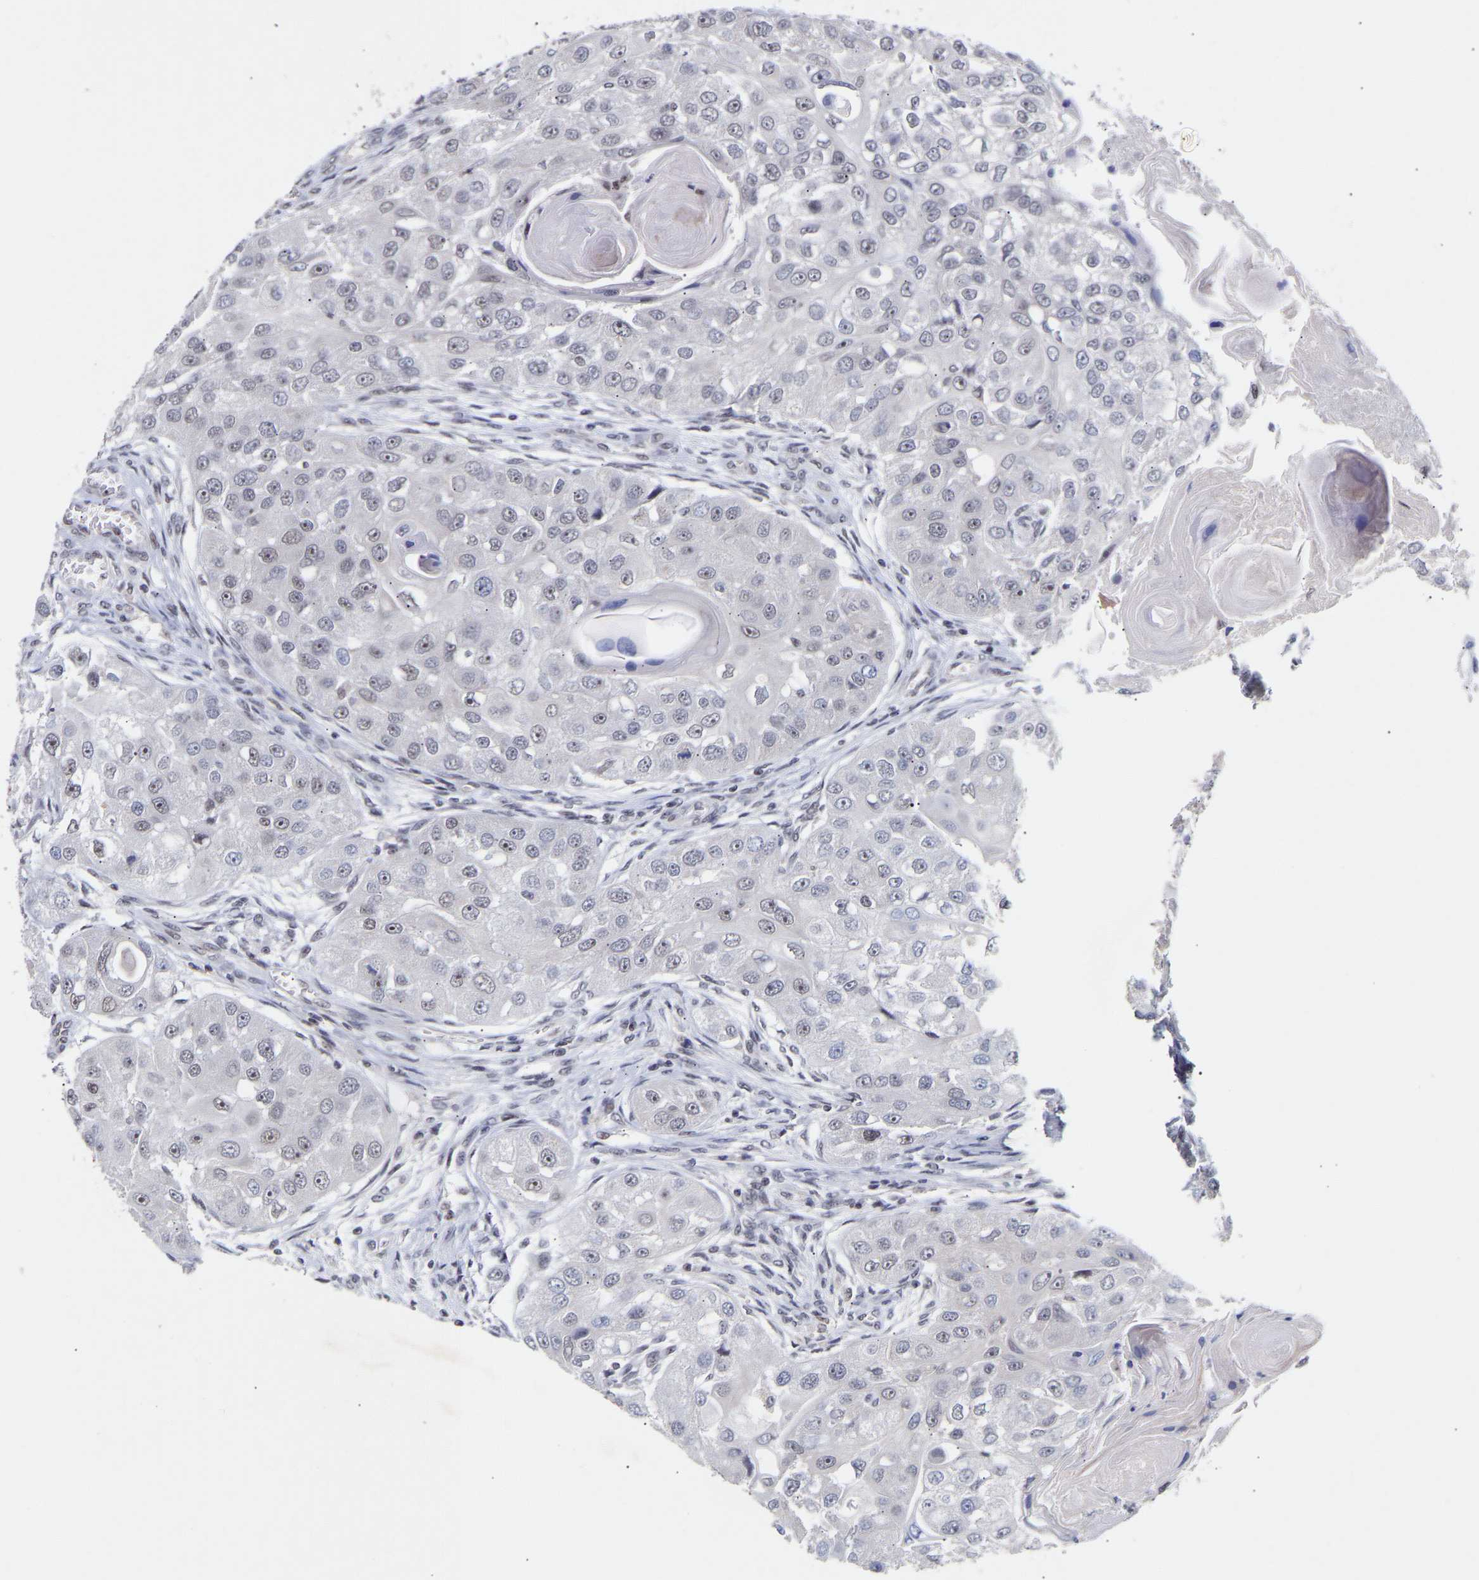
{"staining": {"intensity": "moderate", "quantity": "<25%", "location": "nuclear"}, "tissue": "head and neck cancer", "cell_type": "Tumor cells", "image_type": "cancer", "snomed": [{"axis": "morphology", "description": "Normal tissue, NOS"}, {"axis": "morphology", "description": "Squamous cell carcinoma, NOS"}, {"axis": "topography", "description": "Skeletal muscle"}, {"axis": "topography", "description": "Head-Neck"}], "caption": "Immunohistochemical staining of human head and neck cancer (squamous cell carcinoma) exhibits low levels of moderate nuclear protein expression in about <25% of tumor cells. (Brightfield microscopy of DAB IHC at high magnification).", "gene": "RBM15", "patient": {"sex": "male", "age": 51}}